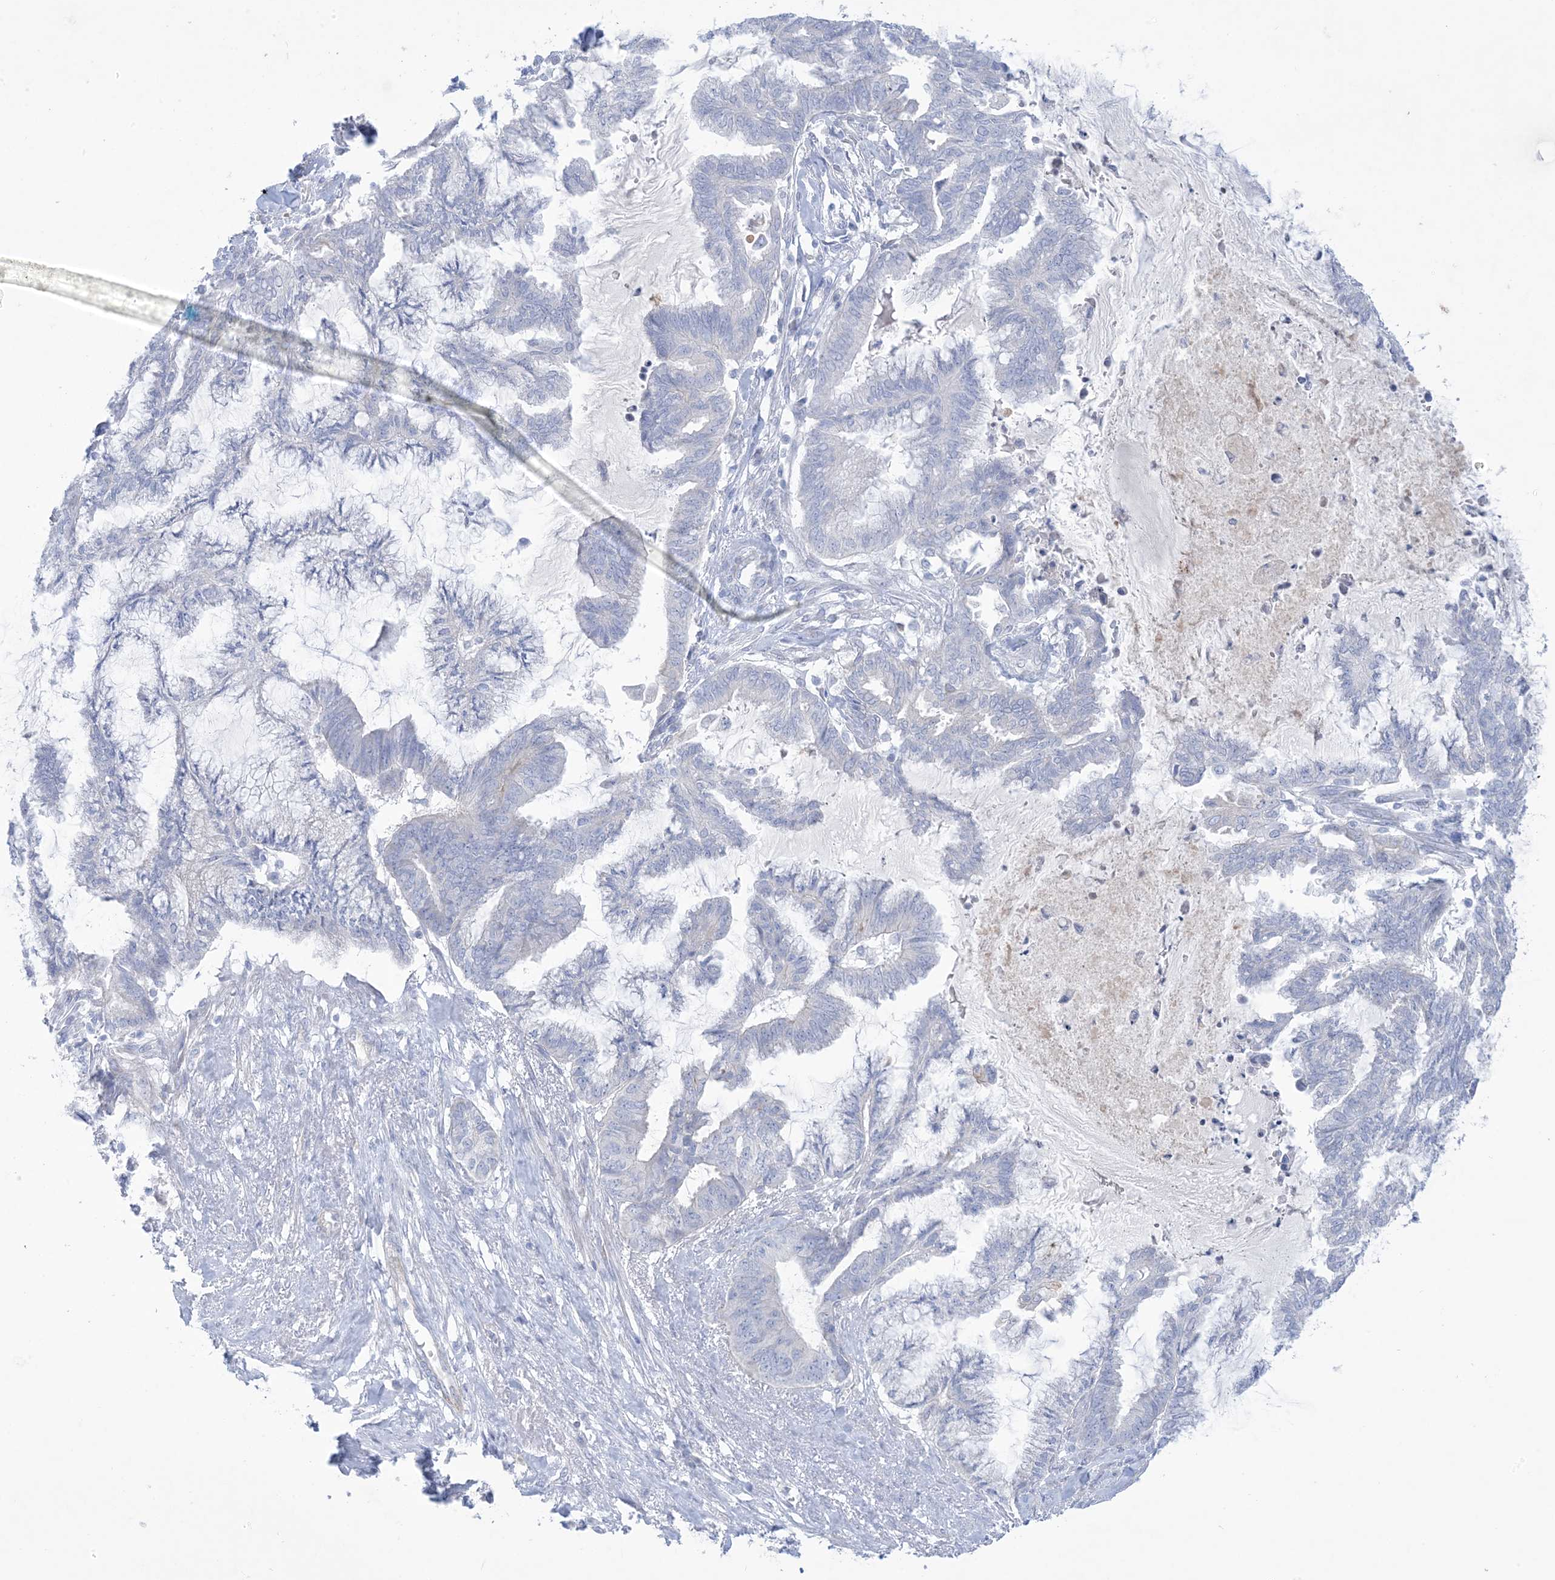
{"staining": {"intensity": "negative", "quantity": "none", "location": "none"}, "tissue": "endometrial cancer", "cell_type": "Tumor cells", "image_type": "cancer", "snomed": [{"axis": "morphology", "description": "Adenocarcinoma, NOS"}, {"axis": "topography", "description": "Endometrium"}], "caption": "Tumor cells show no significant protein staining in adenocarcinoma (endometrial). Nuclei are stained in blue.", "gene": "ATP11C", "patient": {"sex": "female", "age": 86}}